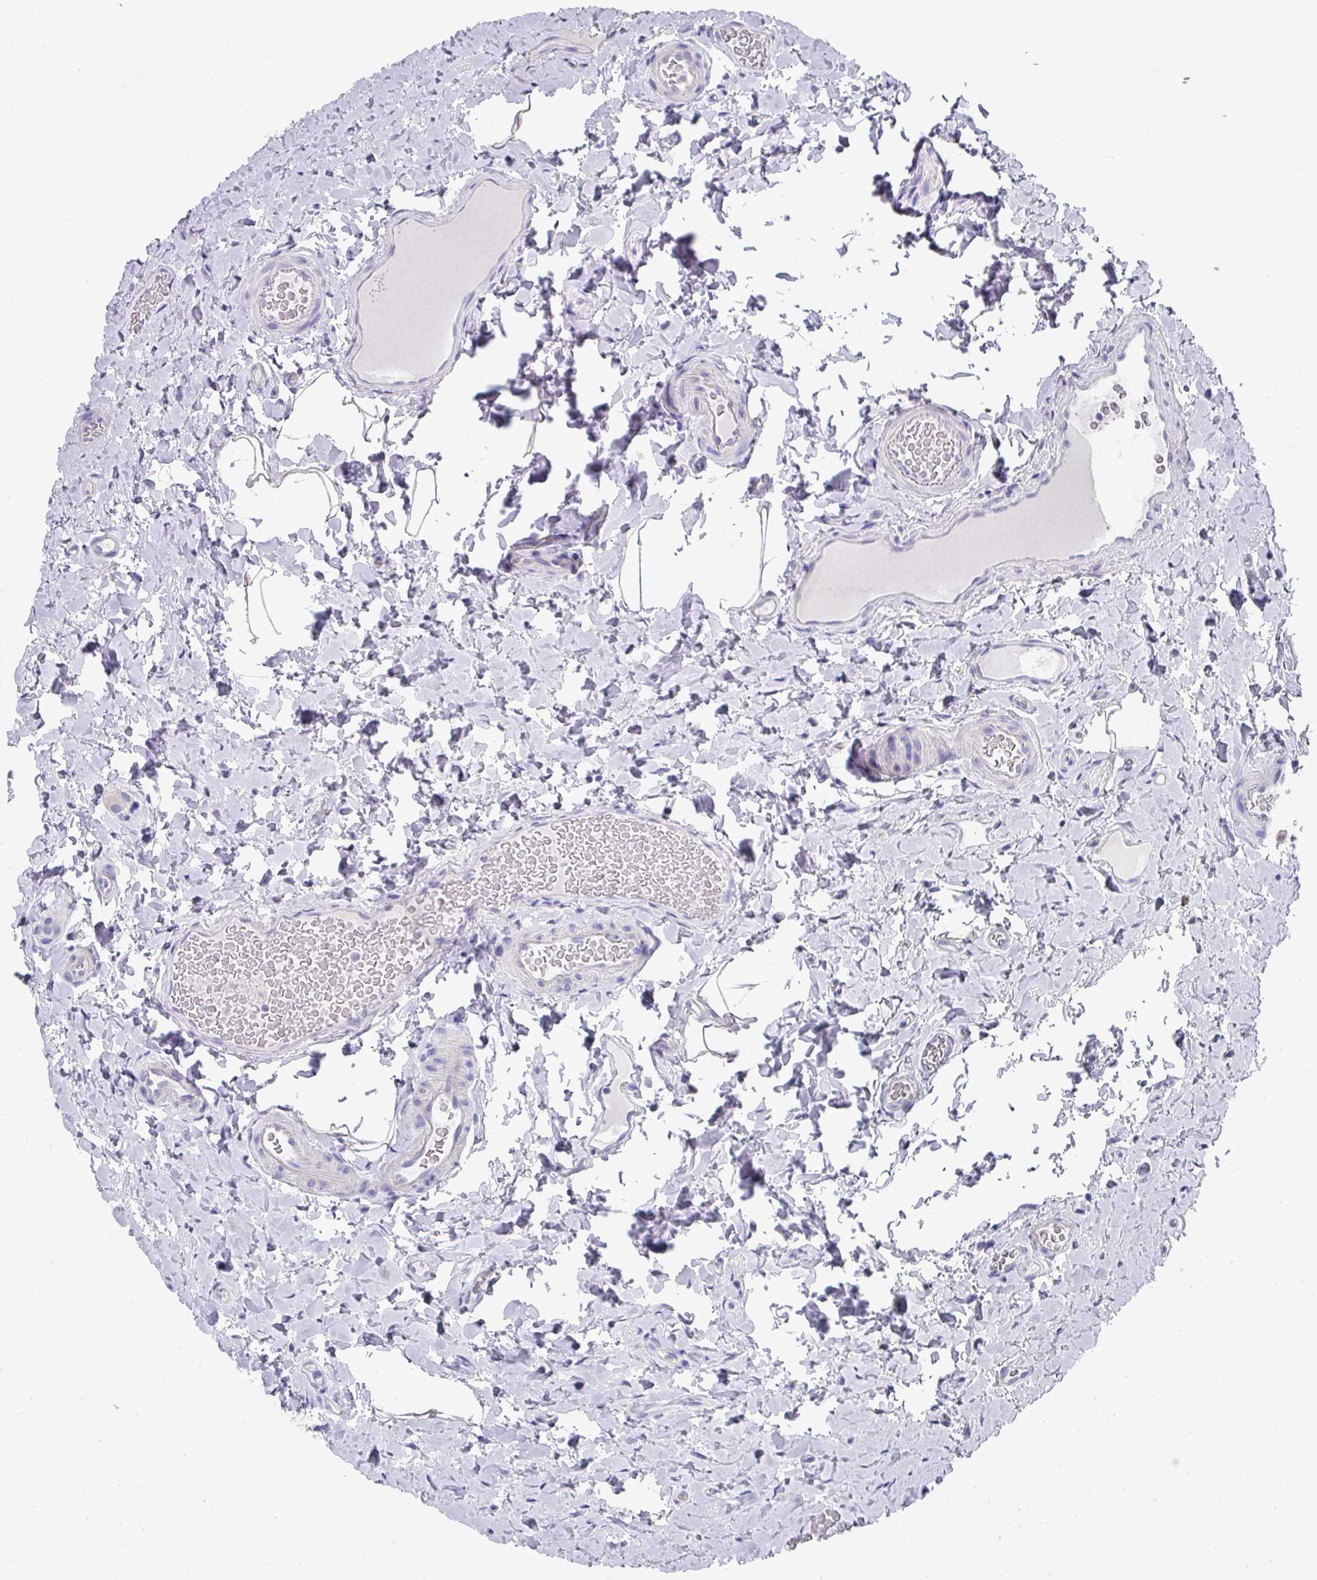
{"staining": {"intensity": "negative", "quantity": "none", "location": "none"}, "tissue": "colon", "cell_type": "Endothelial cells", "image_type": "normal", "snomed": [{"axis": "morphology", "description": "Normal tissue, NOS"}, {"axis": "topography", "description": "Colon"}], "caption": "Immunohistochemical staining of unremarkable colon reveals no significant positivity in endothelial cells. The staining is performed using DAB (3,3'-diaminobenzidine) brown chromogen with nuclei counter-stained in using hematoxylin.", "gene": "DAZ1", "patient": {"sex": "male", "age": 46}}